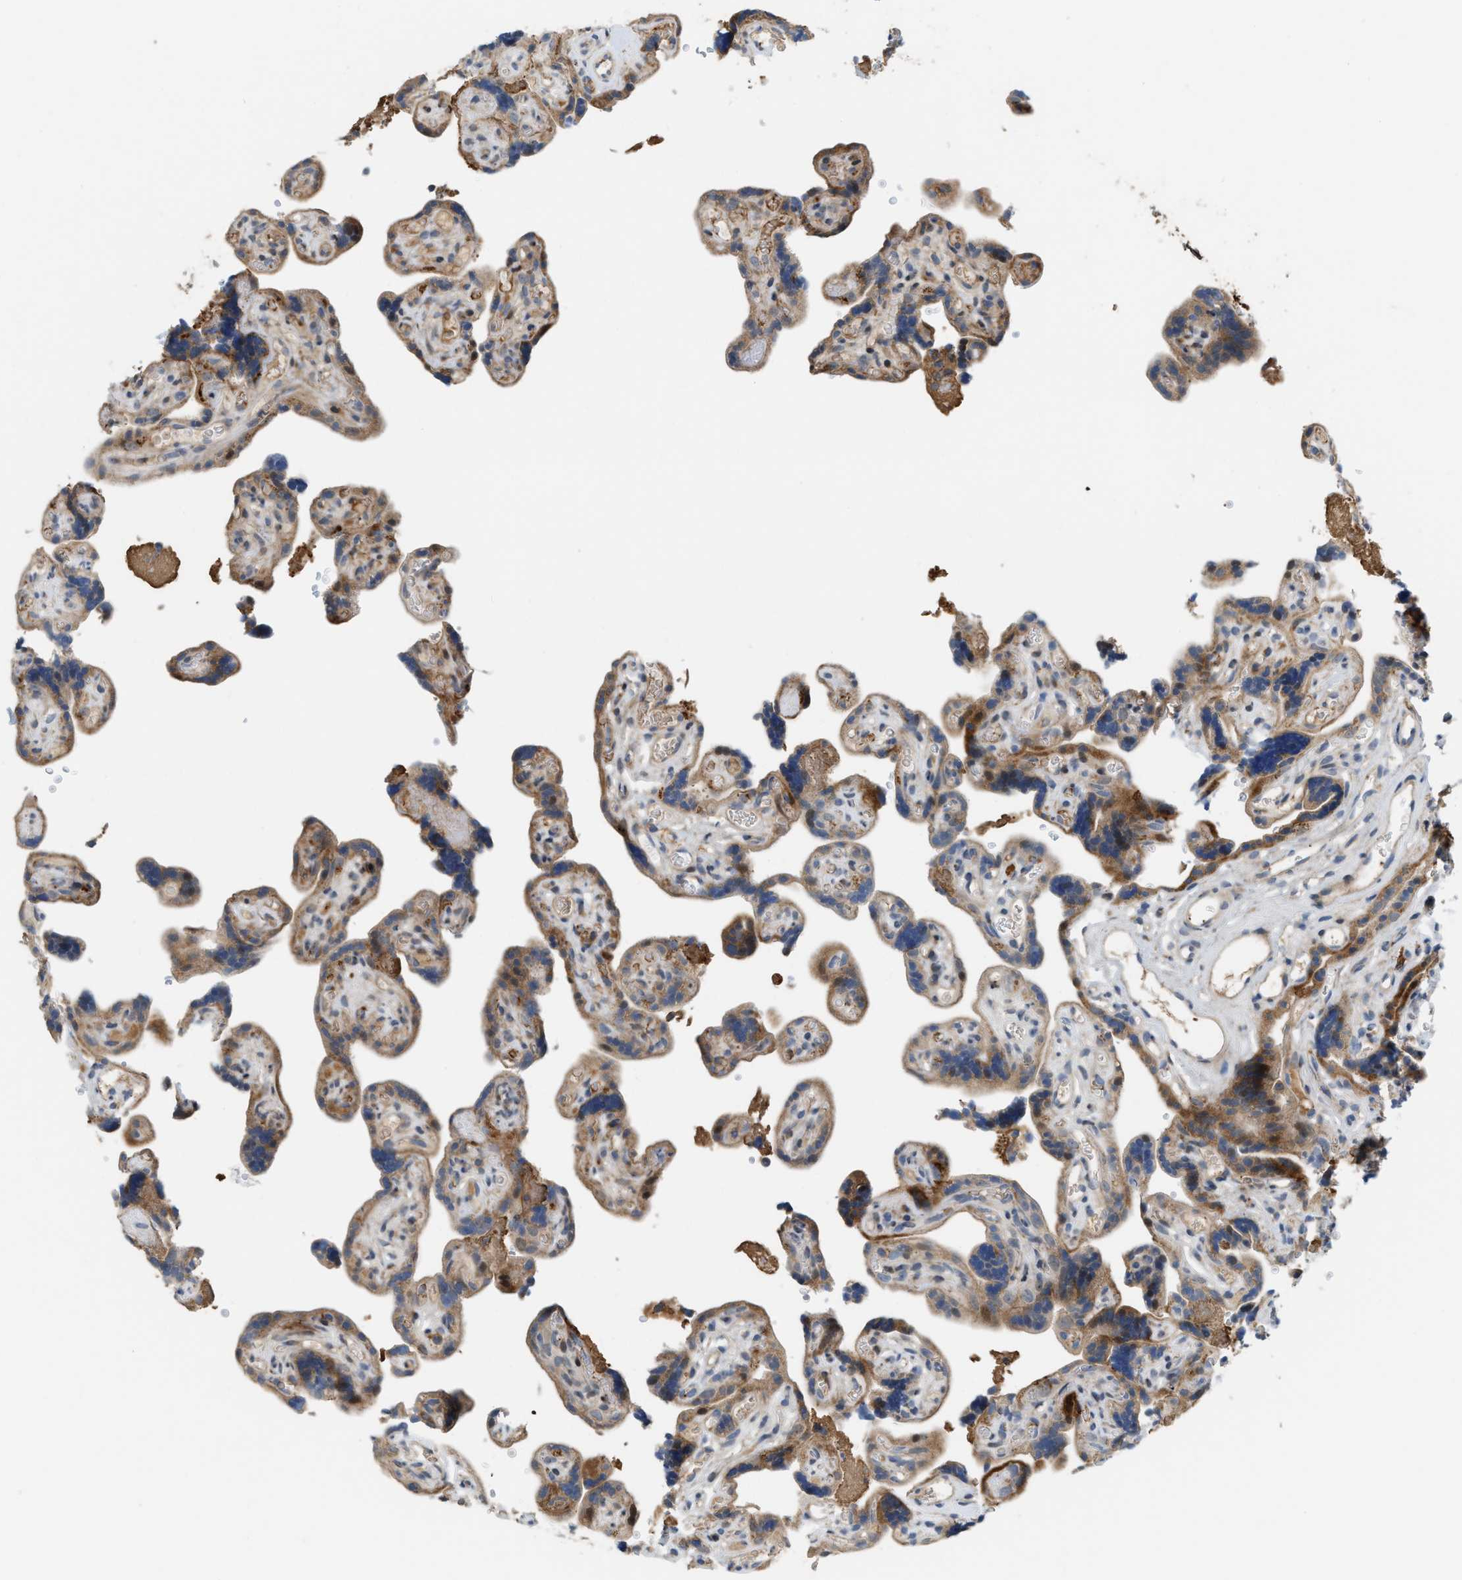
{"staining": {"intensity": "moderate", "quantity": ">75%", "location": "cytoplasmic/membranous"}, "tissue": "placenta", "cell_type": "Decidual cells", "image_type": "normal", "snomed": [{"axis": "morphology", "description": "Normal tissue, NOS"}, {"axis": "topography", "description": "Placenta"}], "caption": "A medium amount of moderate cytoplasmic/membranous positivity is present in about >75% of decidual cells in benign placenta.", "gene": "DIPK1A", "patient": {"sex": "female", "age": 30}}